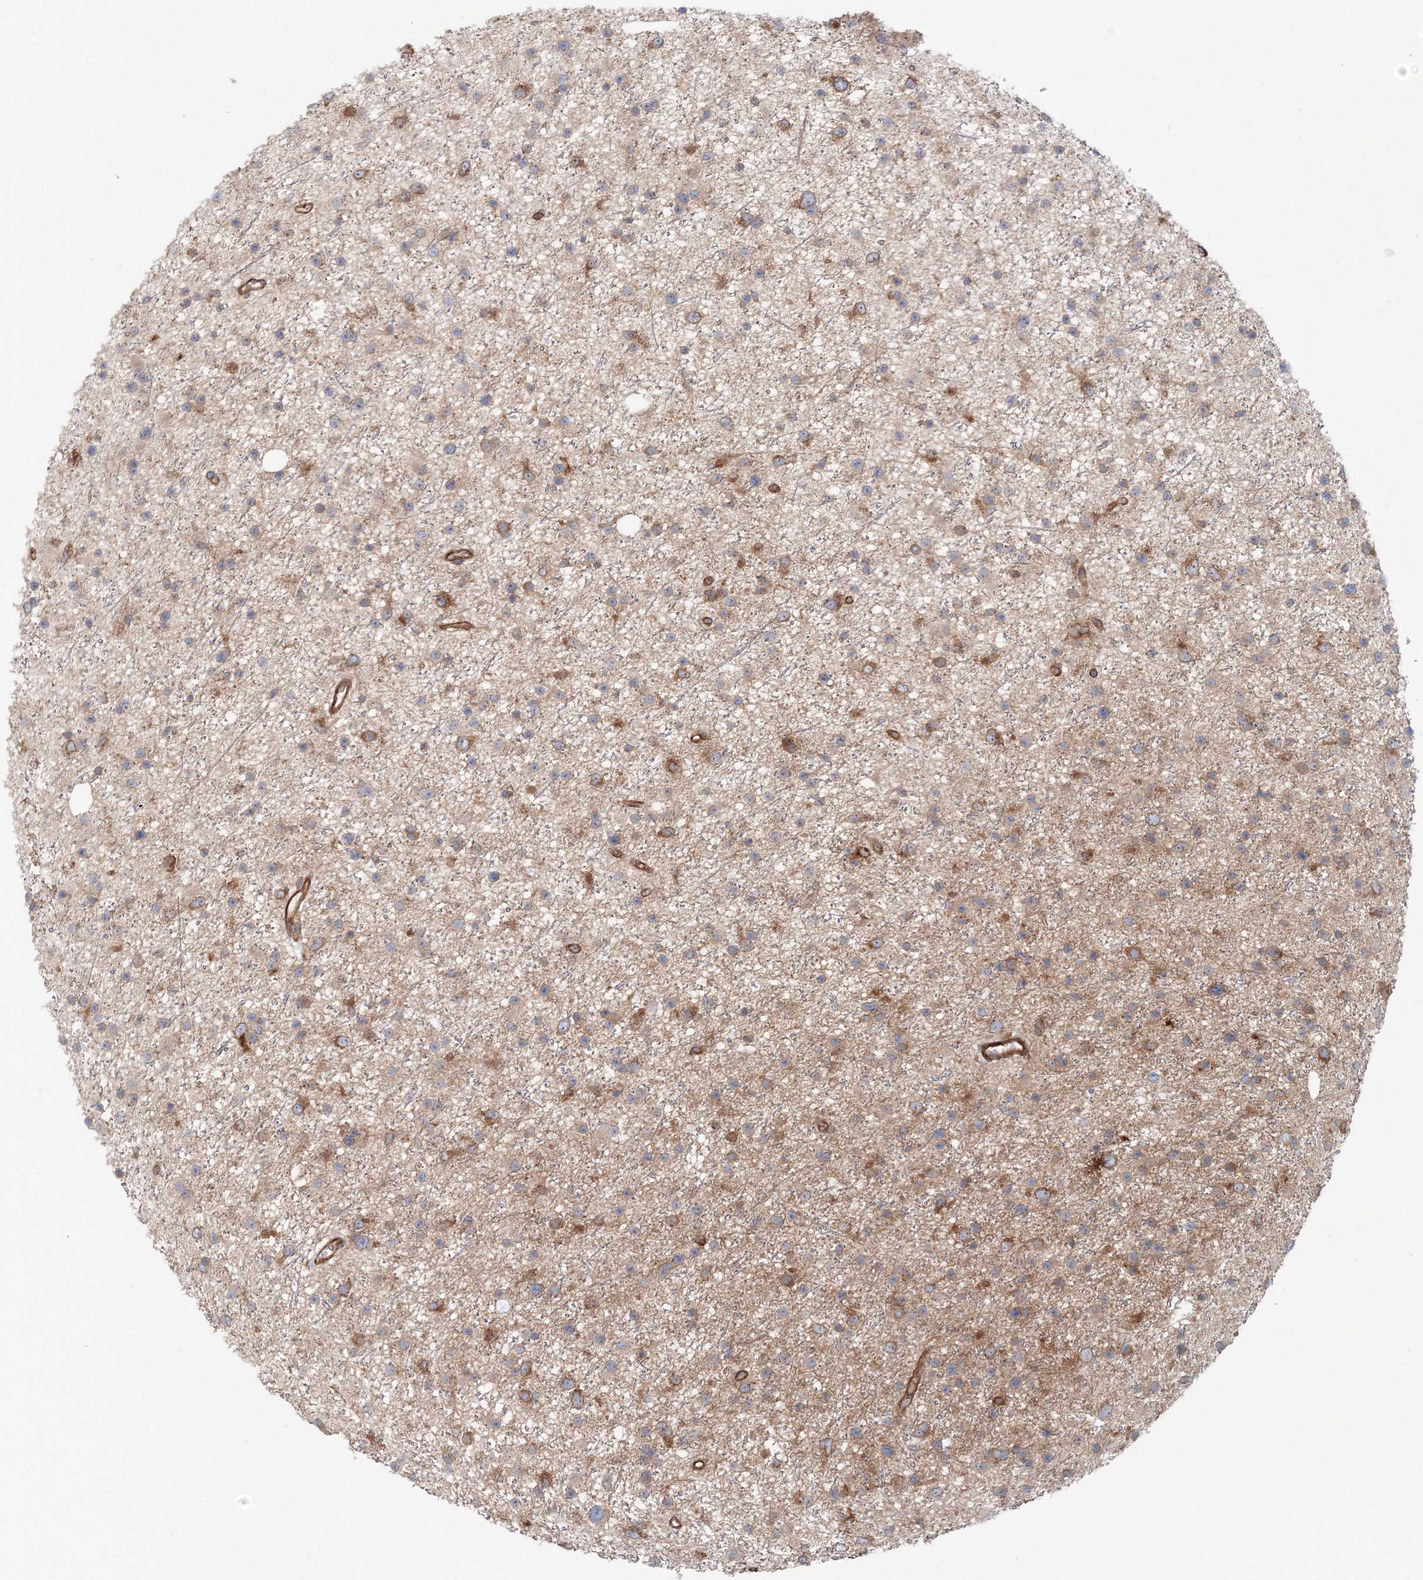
{"staining": {"intensity": "moderate", "quantity": "25%-75%", "location": "cytoplasmic/membranous"}, "tissue": "glioma", "cell_type": "Tumor cells", "image_type": "cancer", "snomed": [{"axis": "morphology", "description": "Glioma, malignant, Low grade"}, {"axis": "topography", "description": "Cerebral cortex"}], "caption": "IHC image of neoplastic tissue: human low-grade glioma (malignant) stained using immunohistochemistry demonstrates medium levels of moderate protein expression localized specifically in the cytoplasmic/membranous of tumor cells, appearing as a cytoplasmic/membranous brown color.", "gene": "EXOC1", "patient": {"sex": "female", "age": 39}}